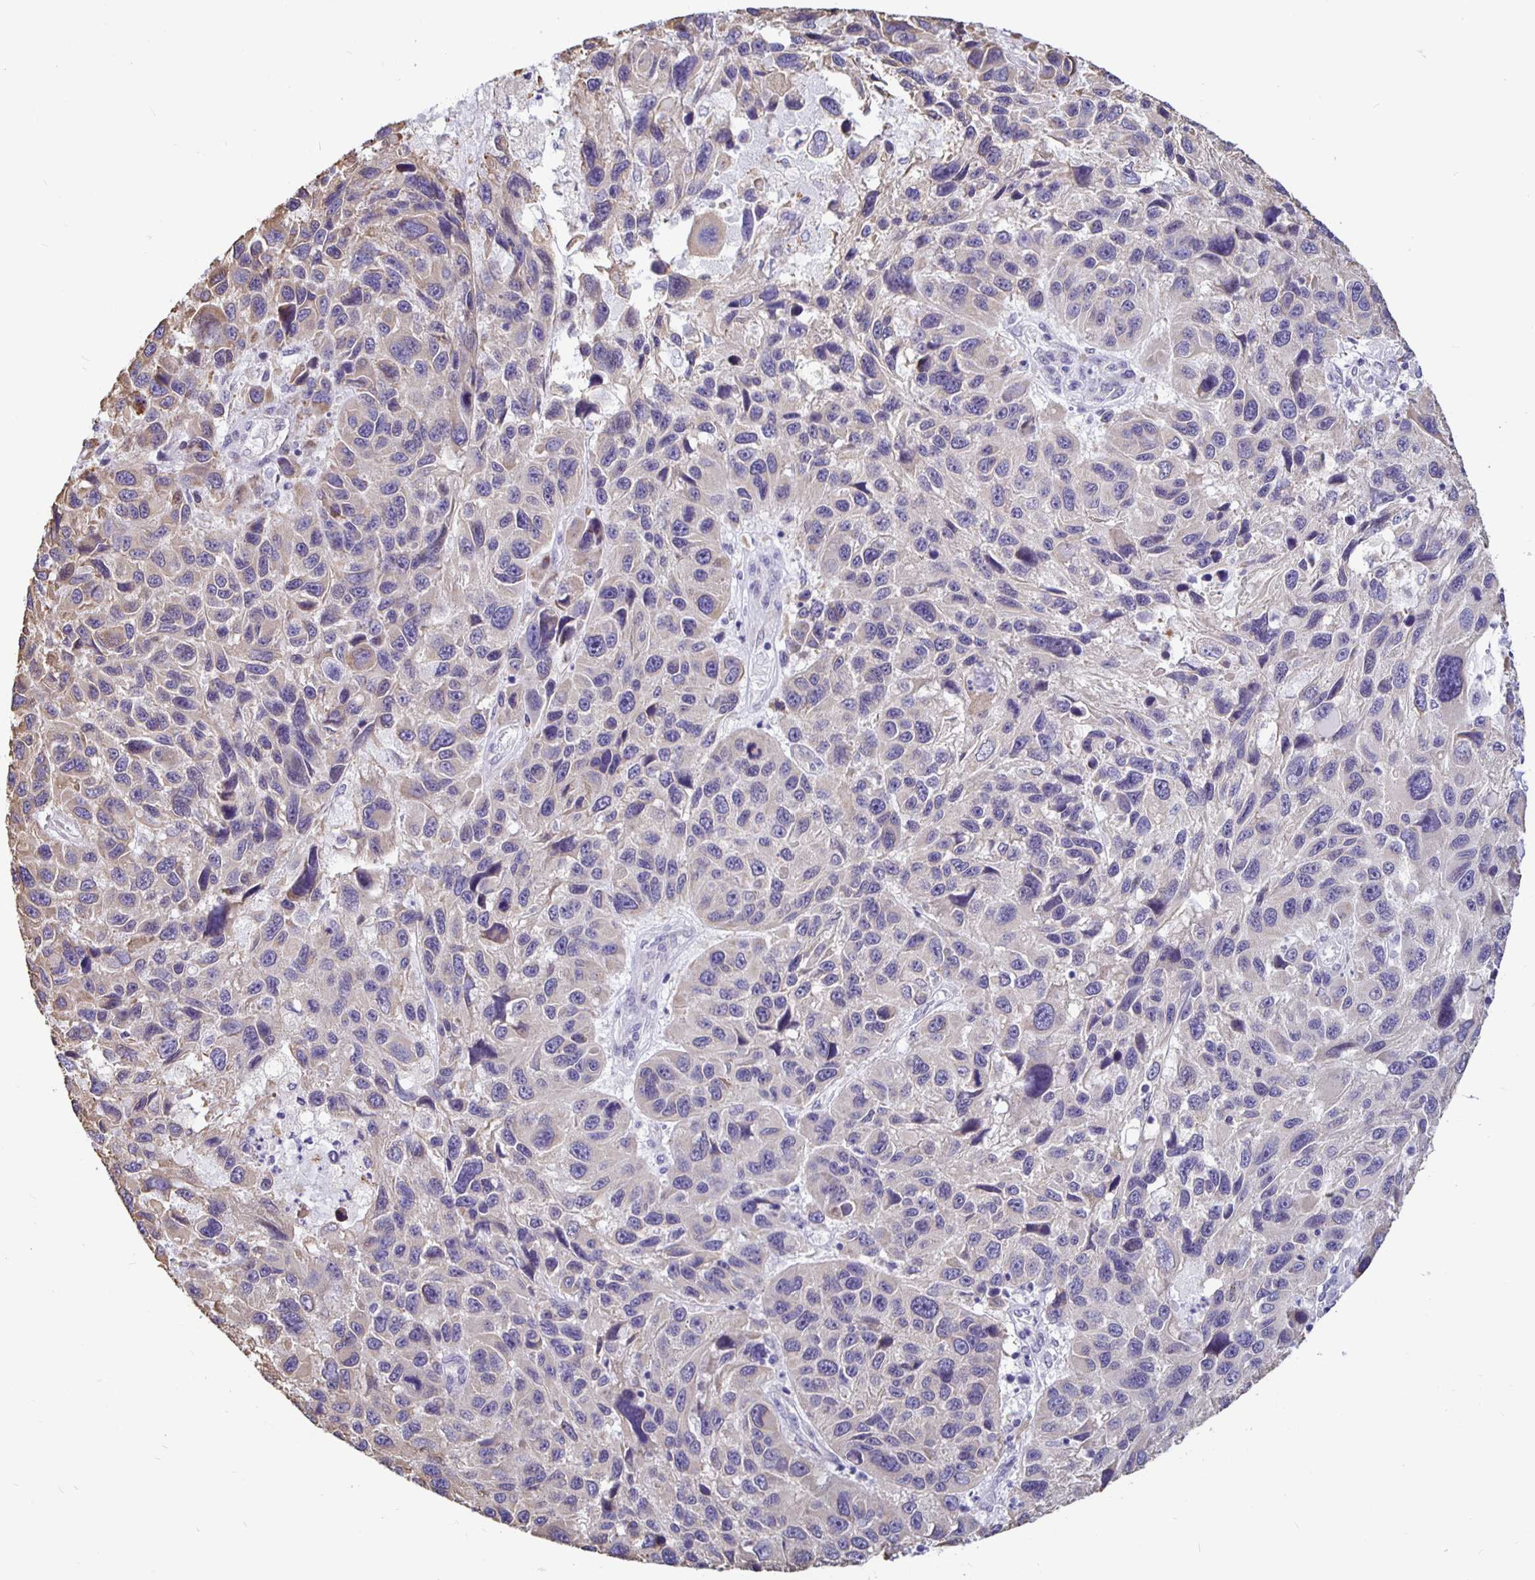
{"staining": {"intensity": "negative", "quantity": "none", "location": "none"}, "tissue": "melanoma", "cell_type": "Tumor cells", "image_type": "cancer", "snomed": [{"axis": "morphology", "description": "Malignant melanoma, NOS"}, {"axis": "topography", "description": "Skin"}], "caption": "High magnification brightfield microscopy of melanoma stained with DAB (brown) and counterstained with hematoxylin (blue): tumor cells show no significant positivity.", "gene": "DNAI2", "patient": {"sex": "male", "age": 53}}